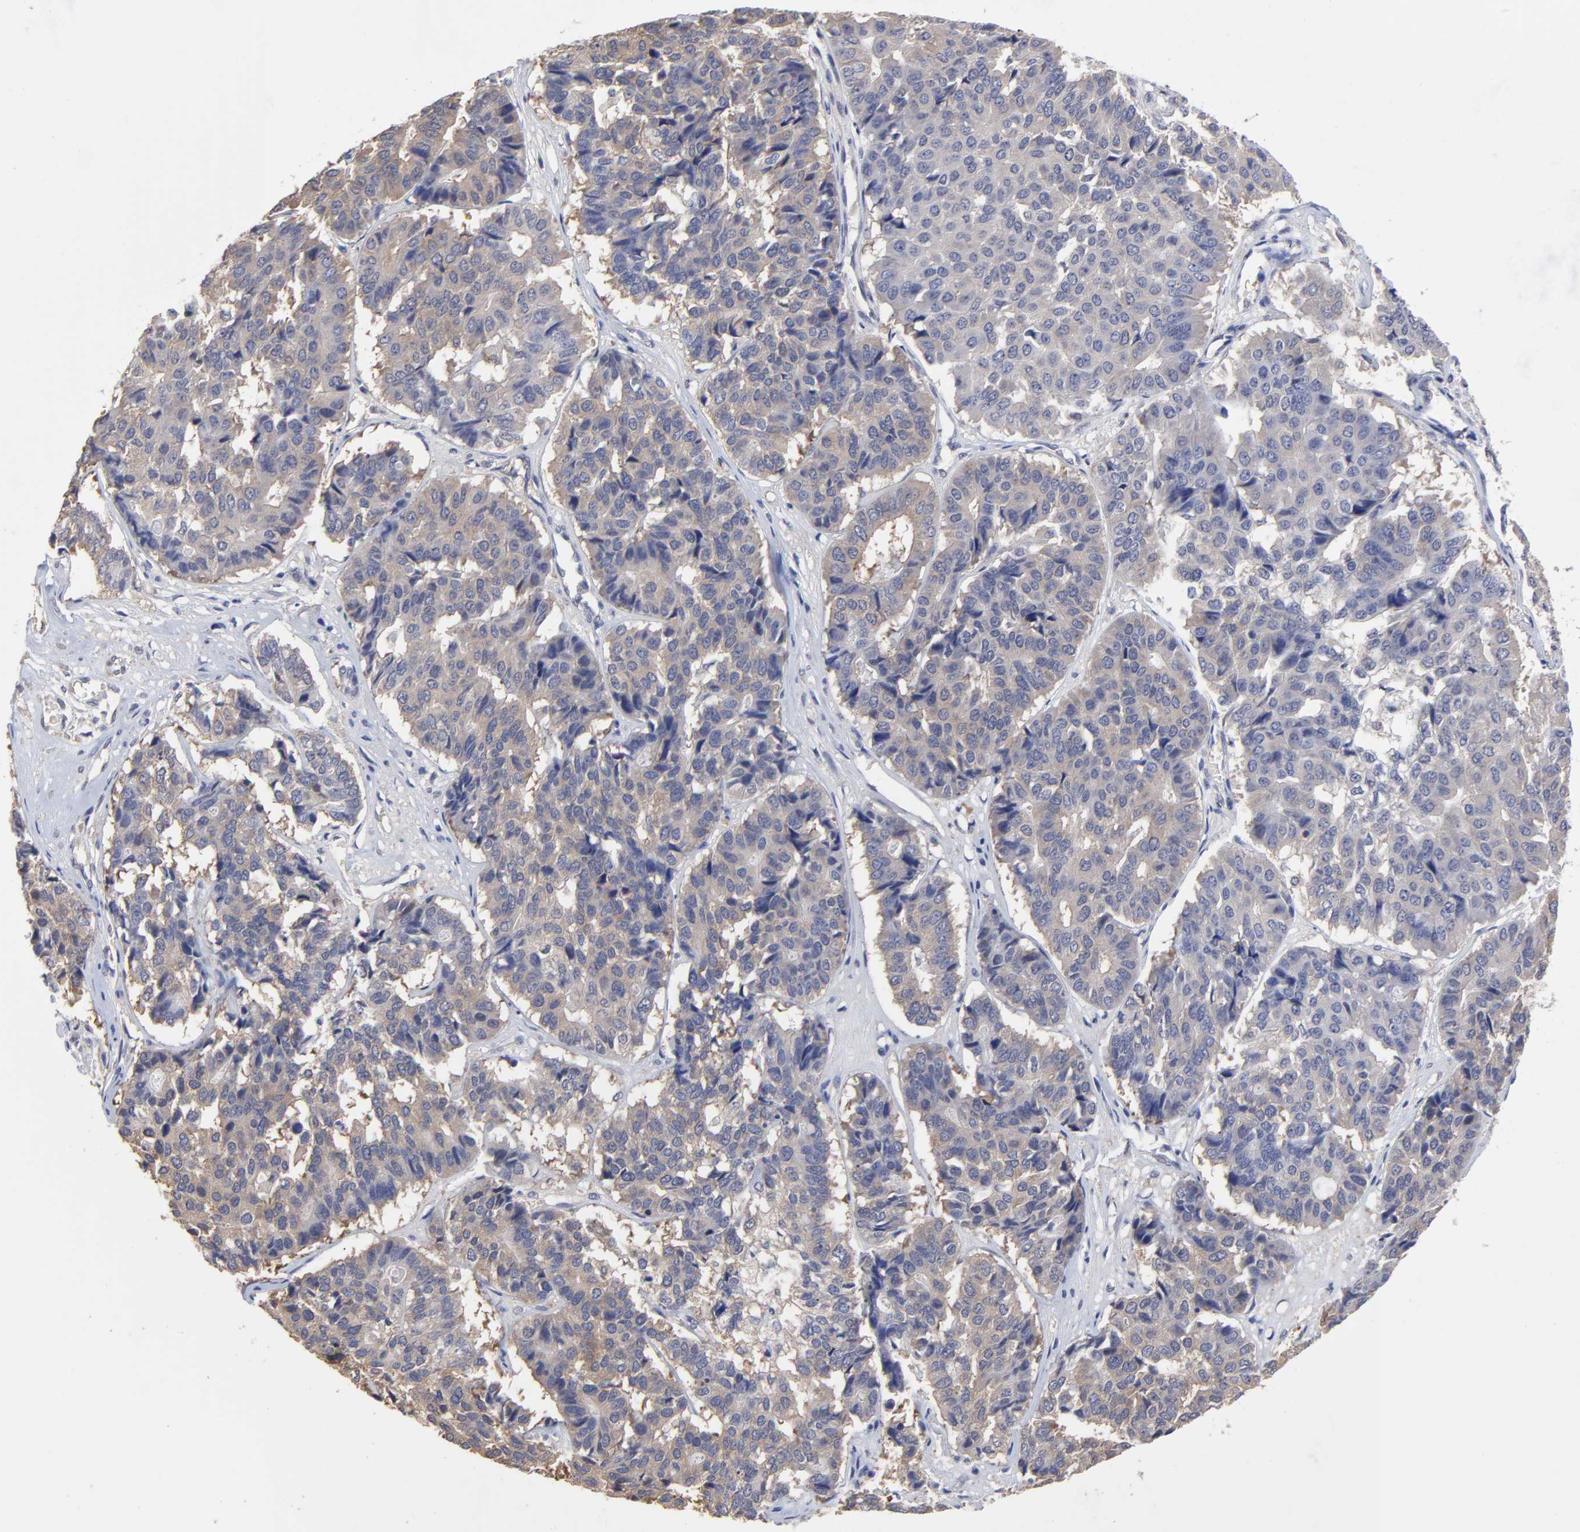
{"staining": {"intensity": "weak", "quantity": "25%-75%", "location": "cytoplasmic/membranous"}, "tissue": "pancreatic cancer", "cell_type": "Tumor cells", "image_type": "cancer", "snomed": [{"axis": "morphology", "description": "Adenocarcinoma, NOS"}, {"axis": "topography", "description": "Pancreas"}], "caption": "Human pancreatic cancer stained with a brown dye reveals weak cytoplasmic/membranous positive expression in approximately 25%-75% of tumor cells.", "gene": "CCT2", "patient": {"sex": "male", "age": 50}}